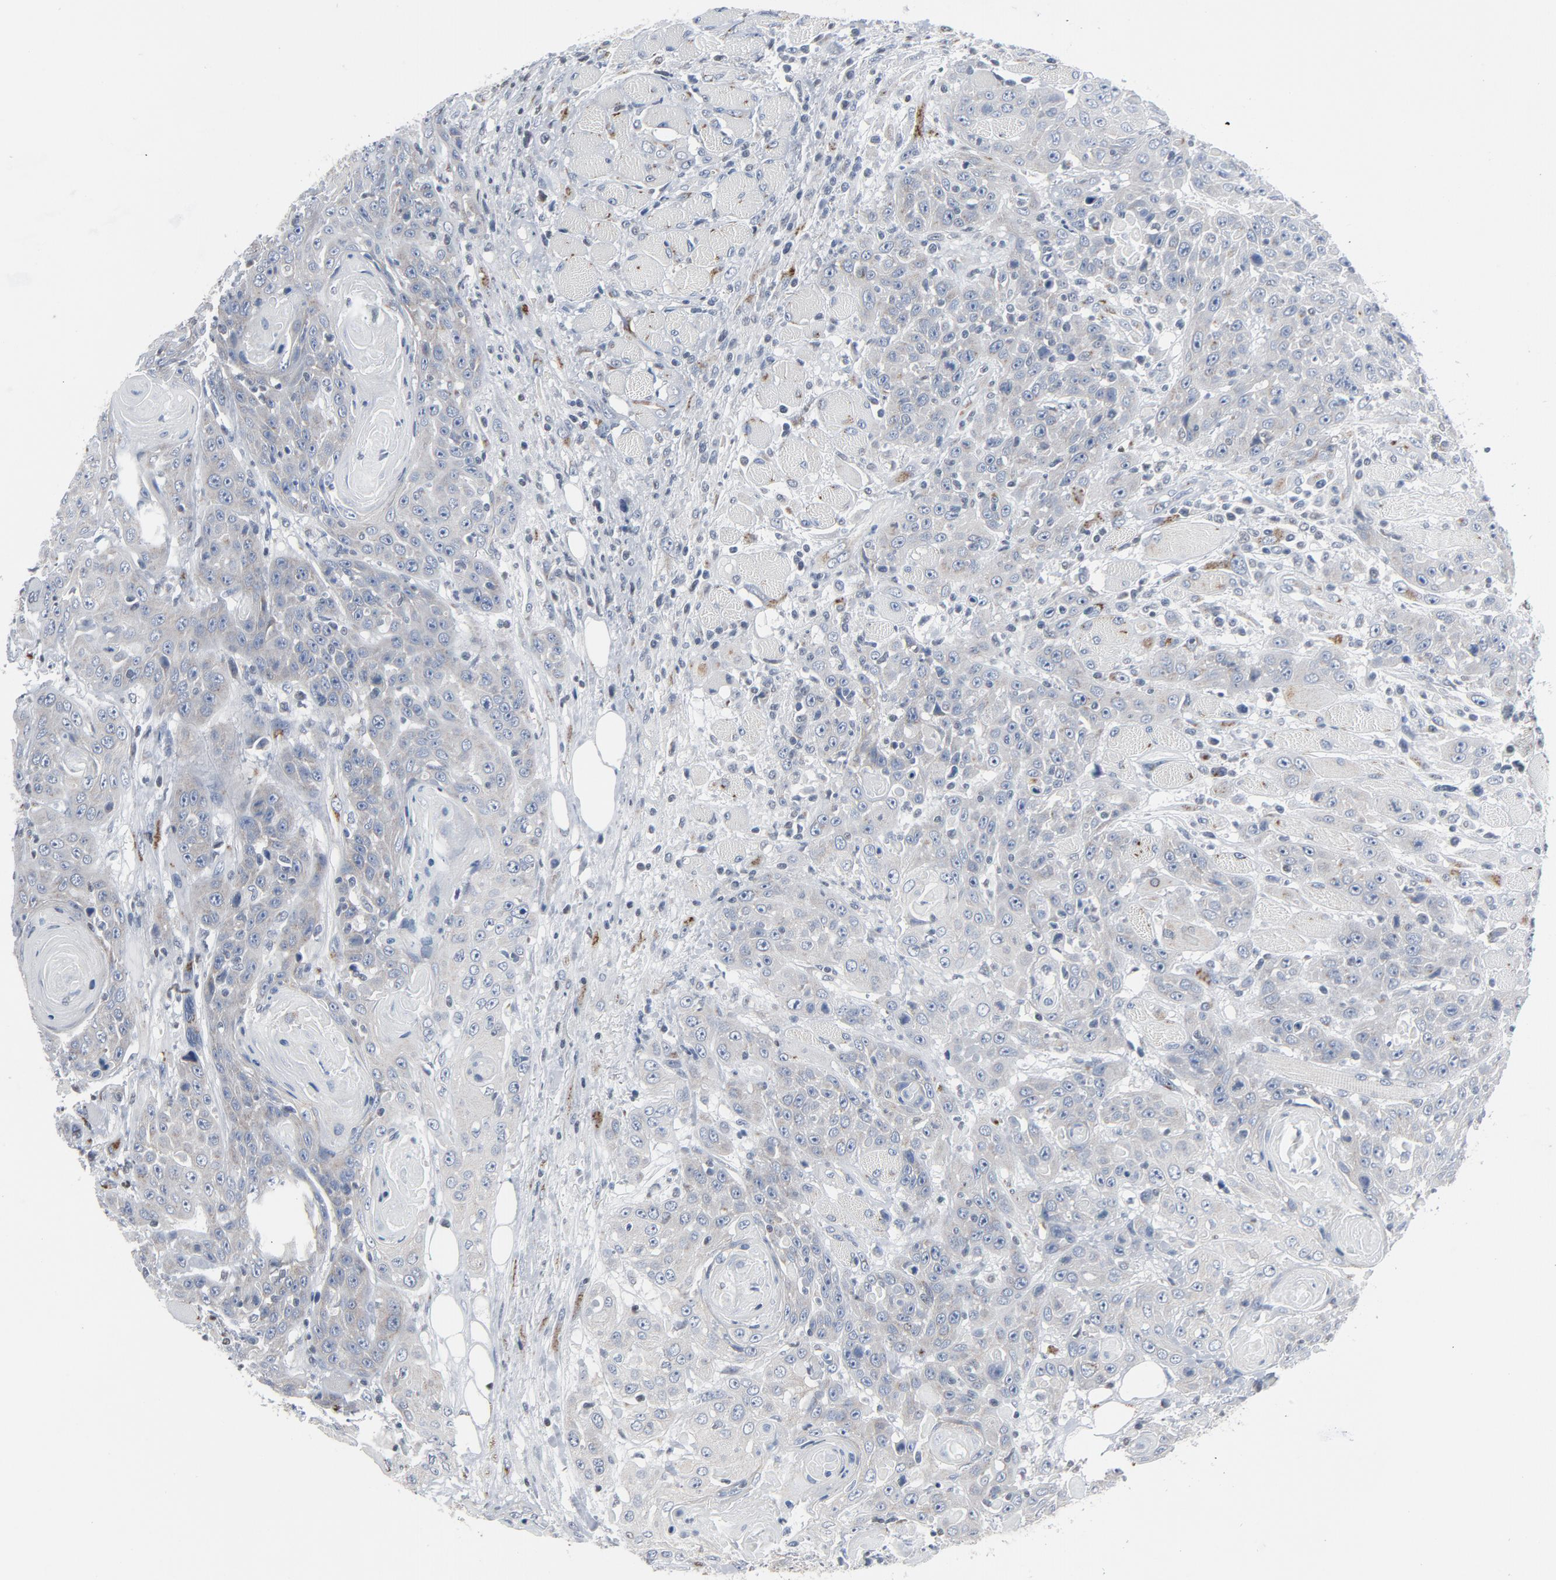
{"staining": {"intensity": "weak", "quantity": "25%-75%", "location": "cytoplasmic/membranous"}, "tissue": "head and neck cancer", "cell_type": "Tumor cells", "image_type": "cancer", "snomed": [{"axis": "morphology", "description": "Squamous cell carcinoma, NOS"}, {"axis": "topography", "description": "Head-Neck"}], "caption": "This histopathology image demonstrates squamous cell carcinoma (head and neck) stained with IHC to label a protein in brown. The cytoplasmic/membranous of tumor cells show weak positivity for the protein. Nuclei are counter-stained blue.", "gene": "YIPF6", "patient": {"sex": "female", "age": 84}}